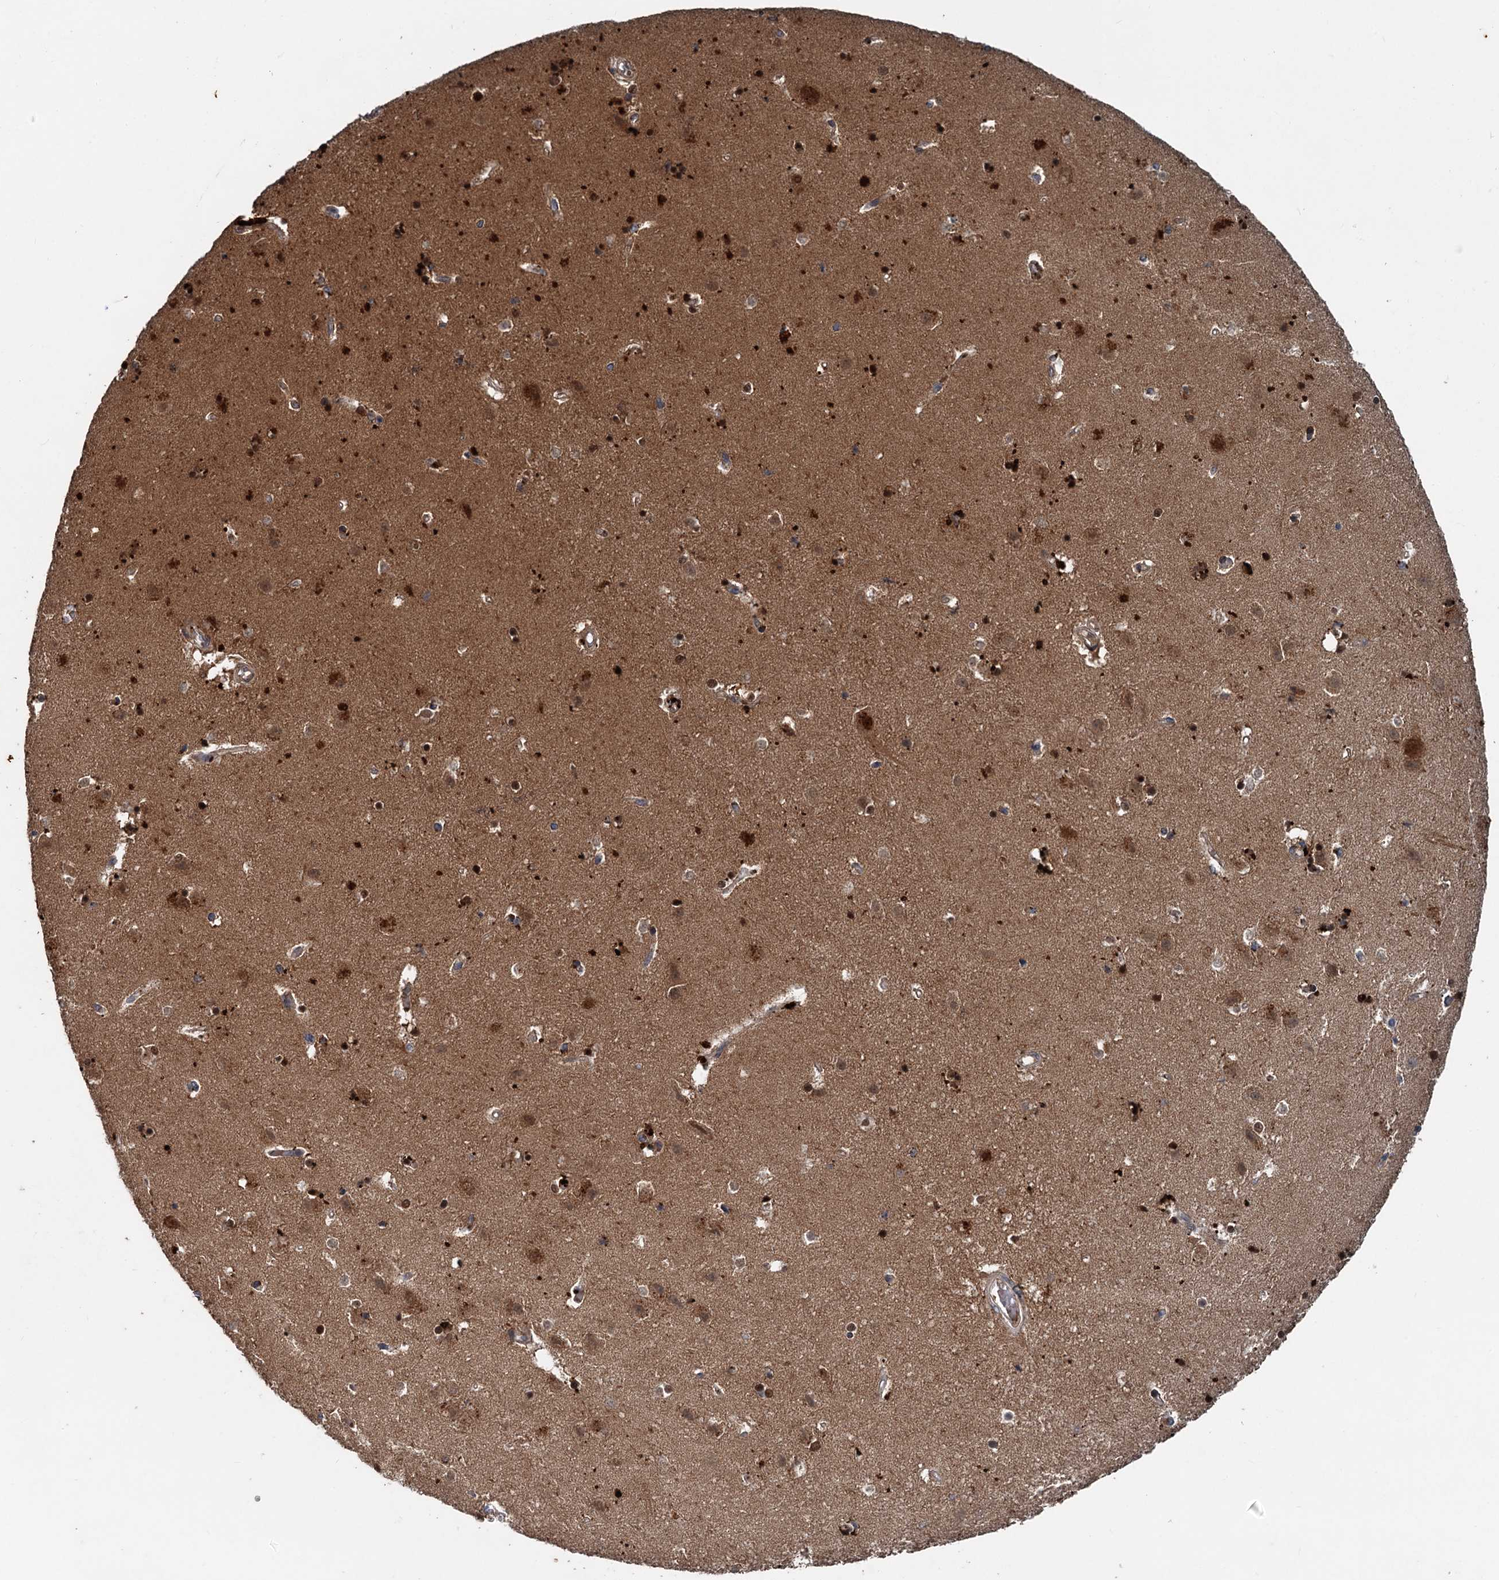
{"staining": {"intensity": "strong", "quantity": "<25%", "location": "cytoplasmic/membranous"}, "tissue": "hippocampus", "cell_type": "Glial cells", "image_type": "normal", "snomed": [{"axis": "morphology", "description": "Normal tissue, NOS"}, {"axis": "topography", "description": "Hippocampus"}], "caption": "Human hippocampus stained for a protein (brown) displays strong cytoplasmic/membranous positive staining in approximately <25% of glial cells.", "gene": "N4BP2L2", "patient": {"sex": "female", "age": 52}}